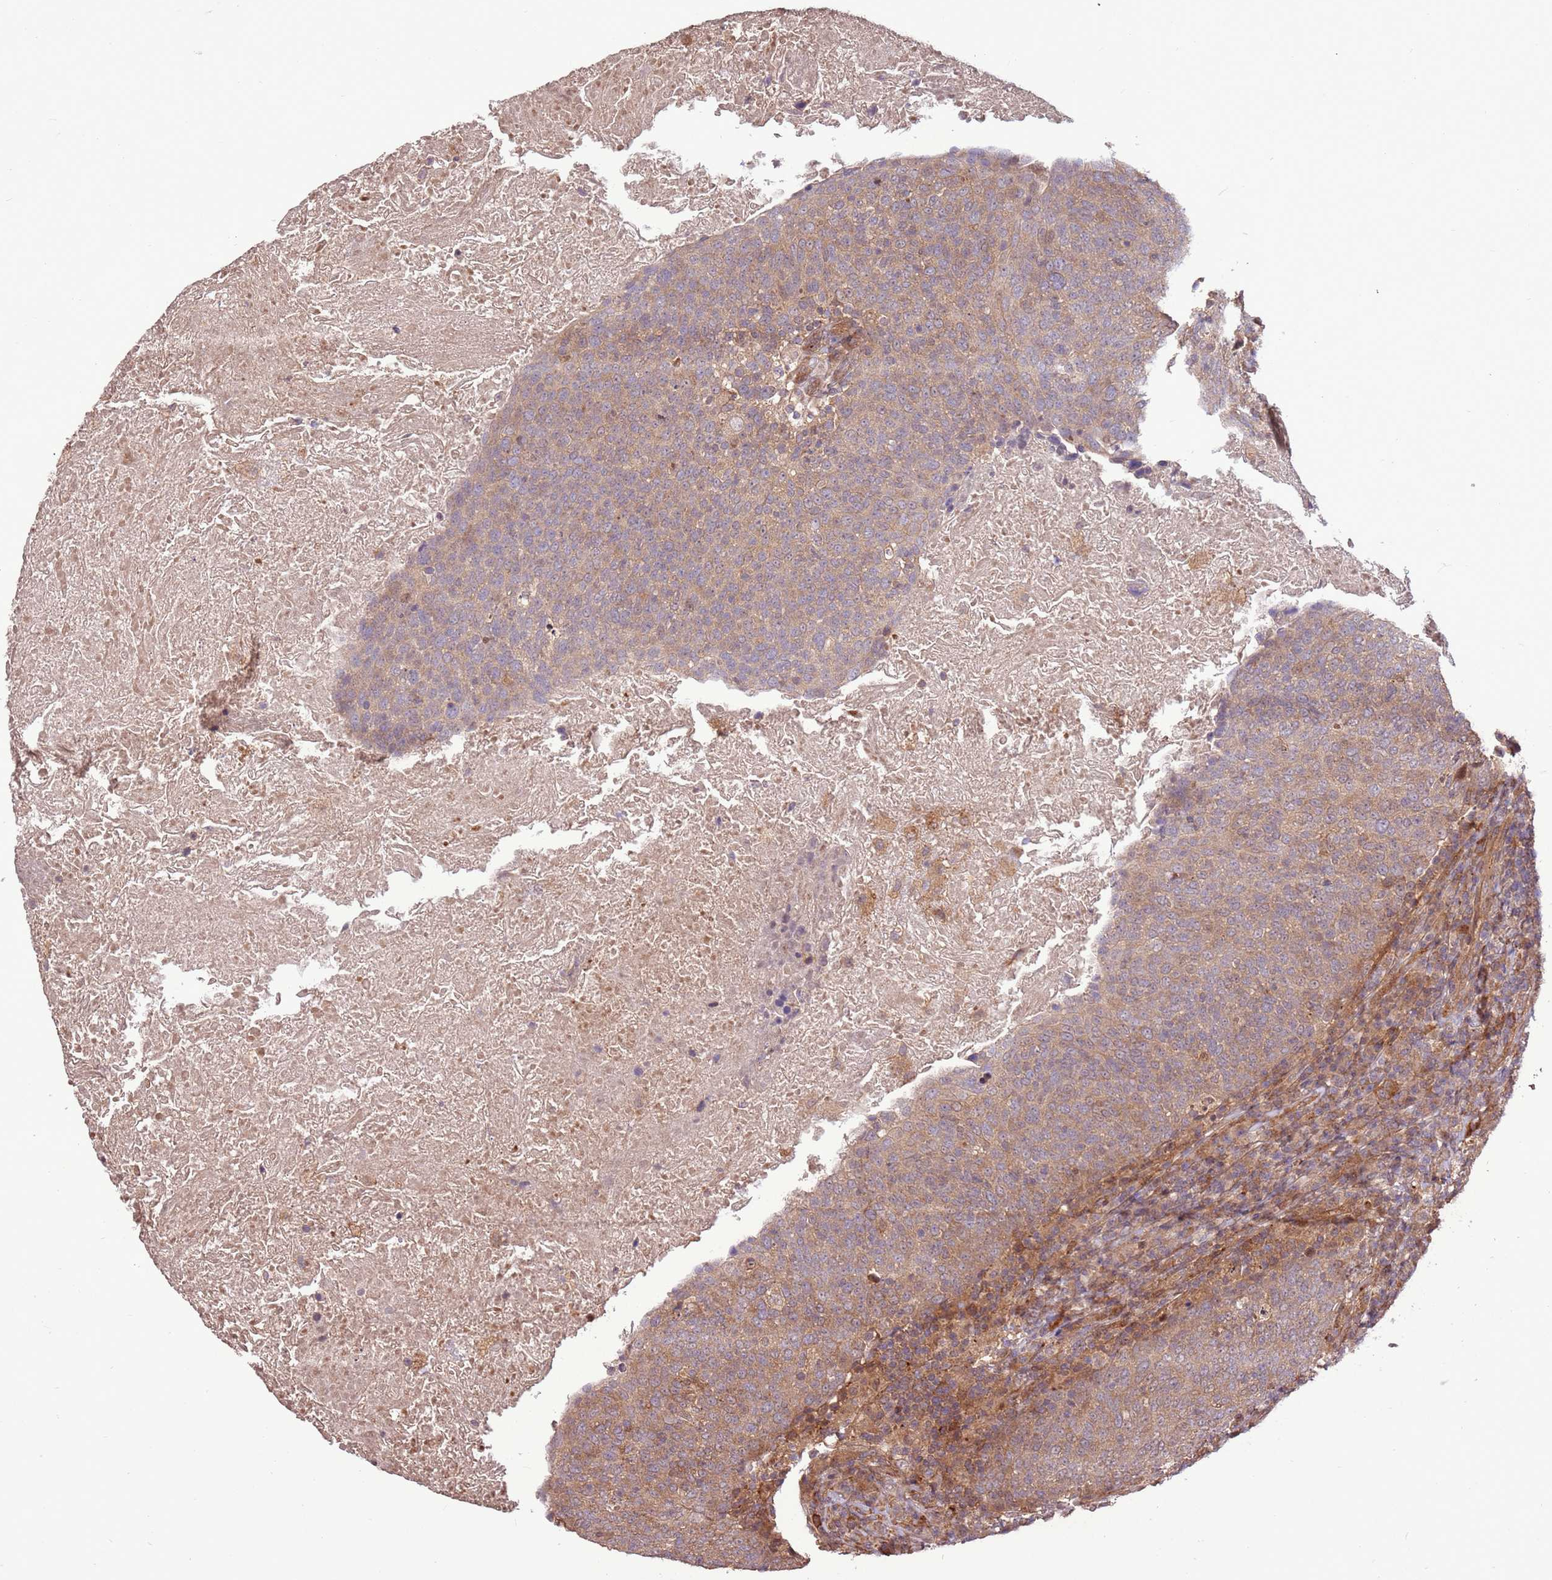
{"staining": {"intensity": "weak", "quantity": ">75%", "location": "cytoplasmic/membranous"}, "tissue": "head and neck cancer", "cell_type": "Tumor cells", "image_type": "cancer", "snomed": [{"axis": "morphology", "description": "Squamous cell carcinoma, NOS"}, {"axis": "morphology", "description": "Squamous cell carcinoma, metastatic, NOS"}, {"axis": "topography", "description": "Lymph node"}, {"axis": "topography", "description": "Head-Neck"}], "caption": "The photomicrograph shows a brown stain indicating the presence of a protein in the cytoplasmic/membranous of tumor cells in squamous cell carcinoma (head and neck).", "gene": "CCDC112", "patient": {"sex": "male", "age": 62}}